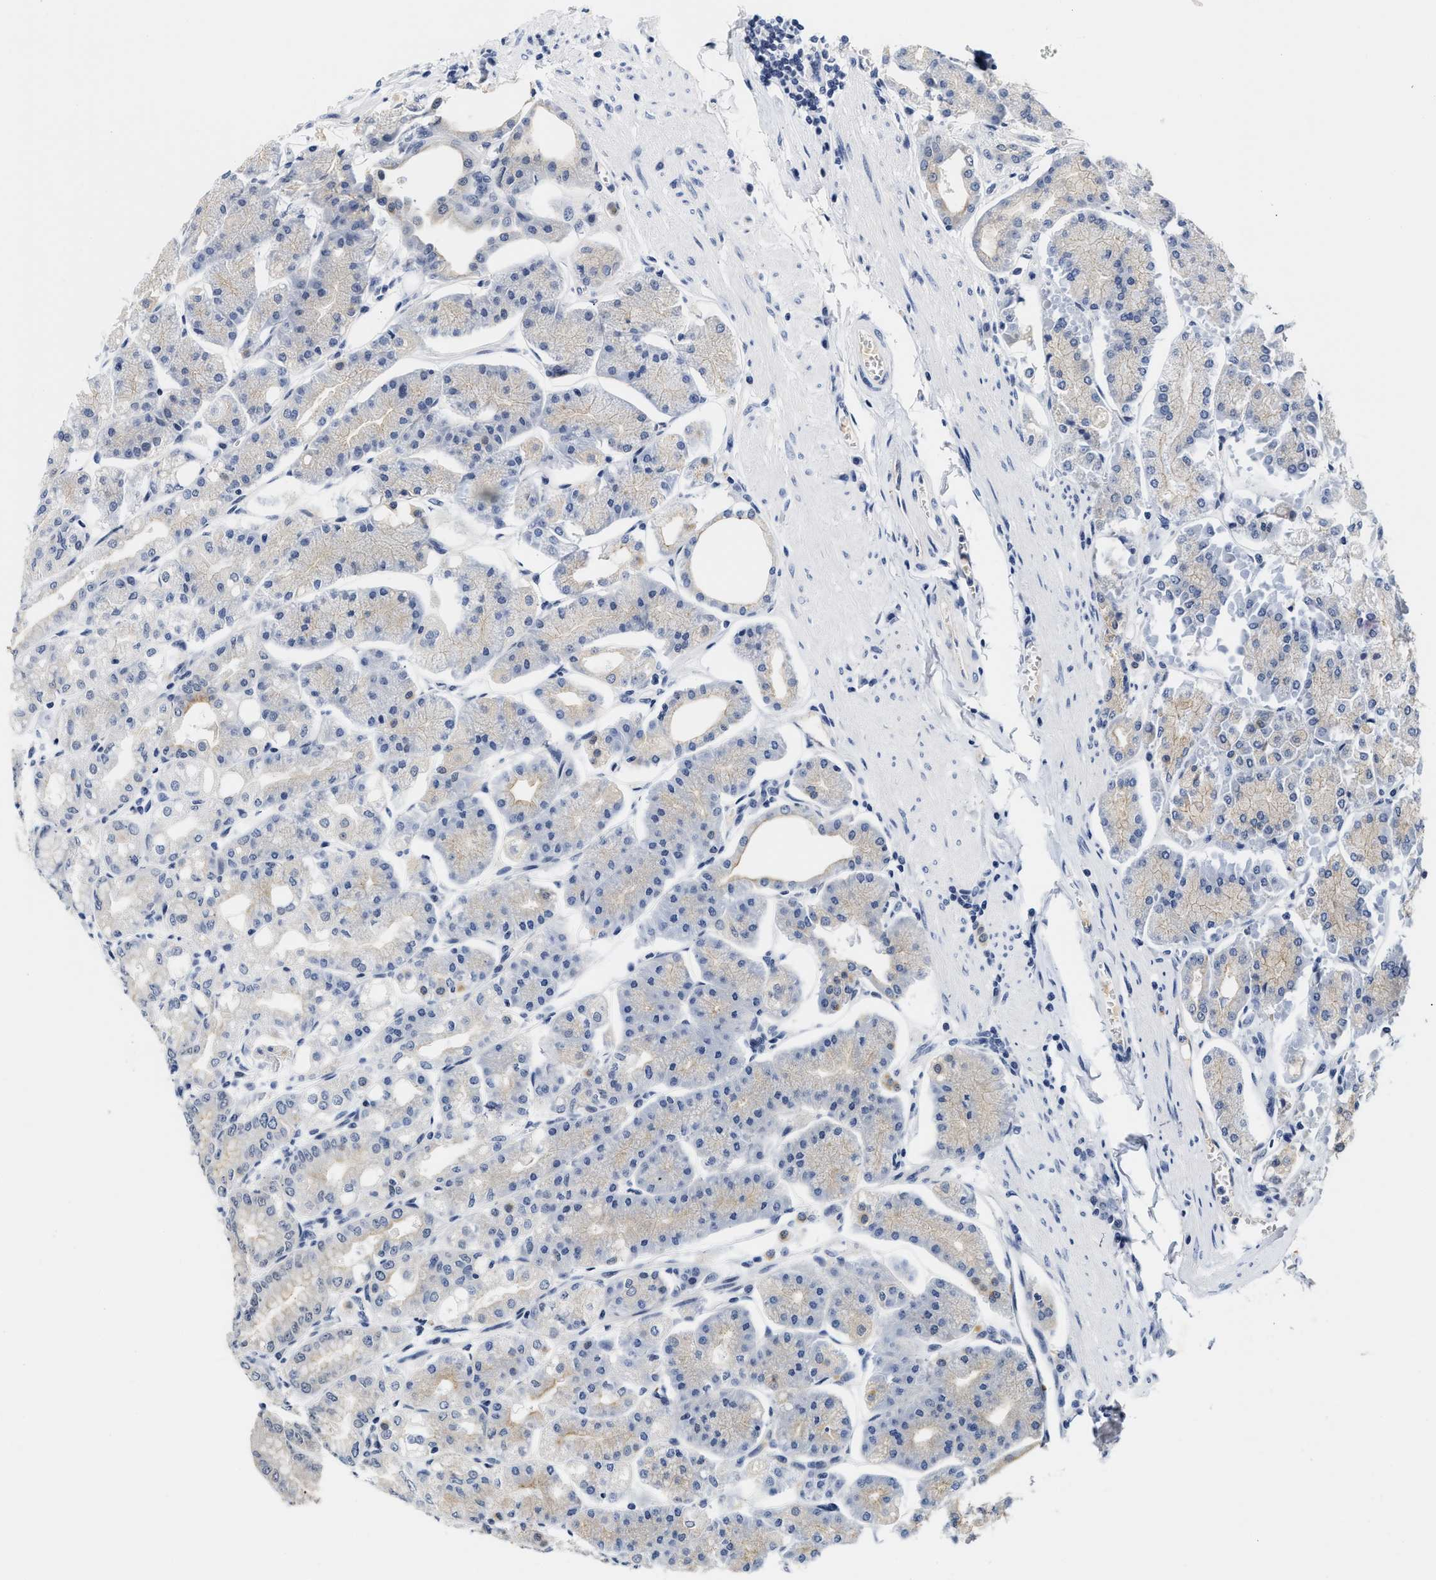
{"staining": {"intensity": "weak", "quantity": "25%-75%", "location": "nuclear"}, "tissue": "stomach", "cell_type": "Glandular cells", "image_type": "normal", "snomed": [{"axis": "morphology", "description": "Normal tissue, NOS"}, {"axis": "topography", "description": "Stomach, lower"}], "caption": "IHC micrograph of benign stomach: human stomach stained using immunohistochemistry (IHC) displays low levels of weak protein expression localized specifically in the nuclear of glandular cells, appearing as a nuclear brown color.", "gene": "INIP", "patient": {"sex": "male", "age": 71}}